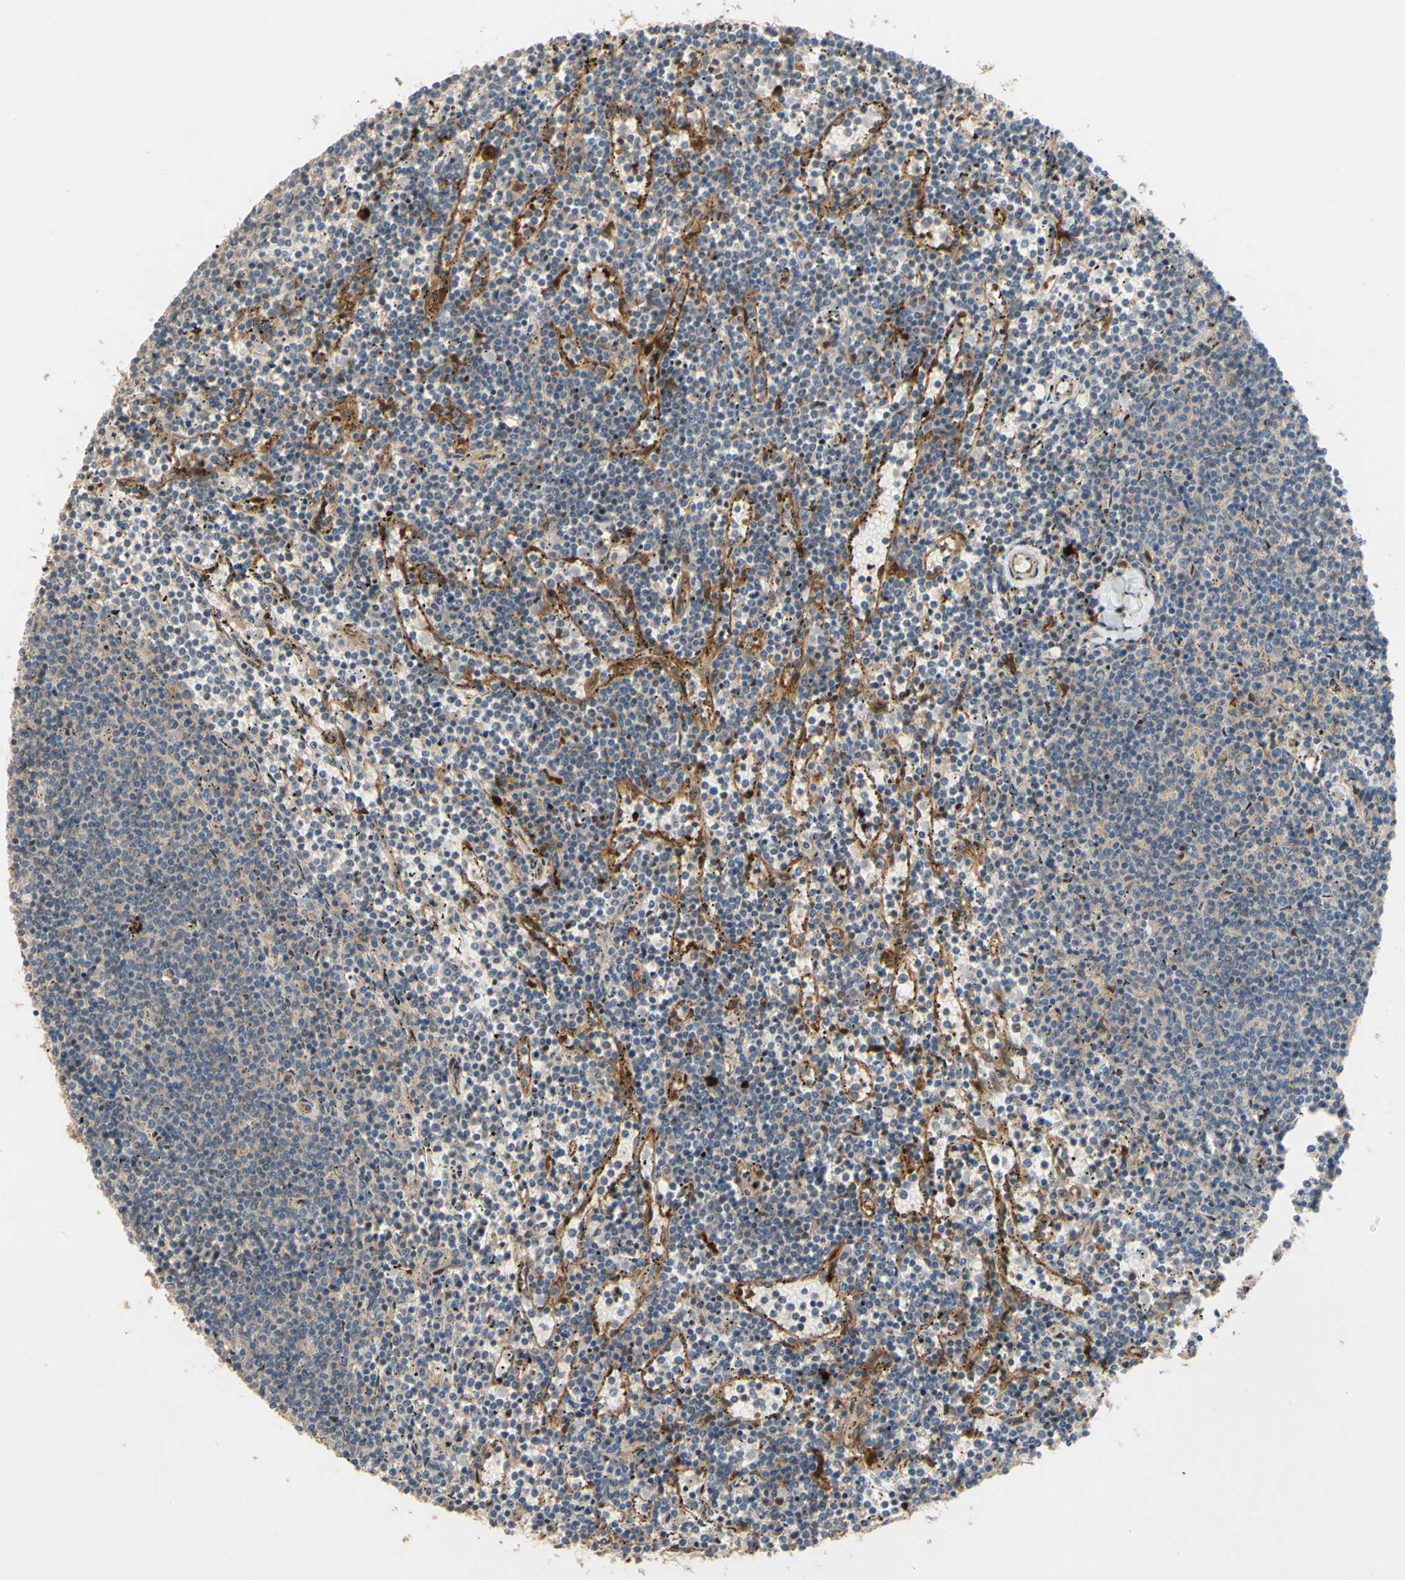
{"staining": {"intensity": "weak", "quantity": "<25%", "location": "cytoplasmic/membranous"}, "tissue": "lymphoma", "cell_type": "Tumor cells", "image_type": "cancer", "snomed": [{"axis": "morphology", "description": "Malignant lymphoma, non-Hodgkin's type, Low grade"}, {"axis": "topography", "description": "Spleen"}], "caption": "Human low-grade malignant lymphoma, non-Hodgkin's type stained for a protein using immunohistochemistry exhibits no staining in tumor cells.", "gene": "SPTLC1", "patient": {"sex": "female", "age": 50}}